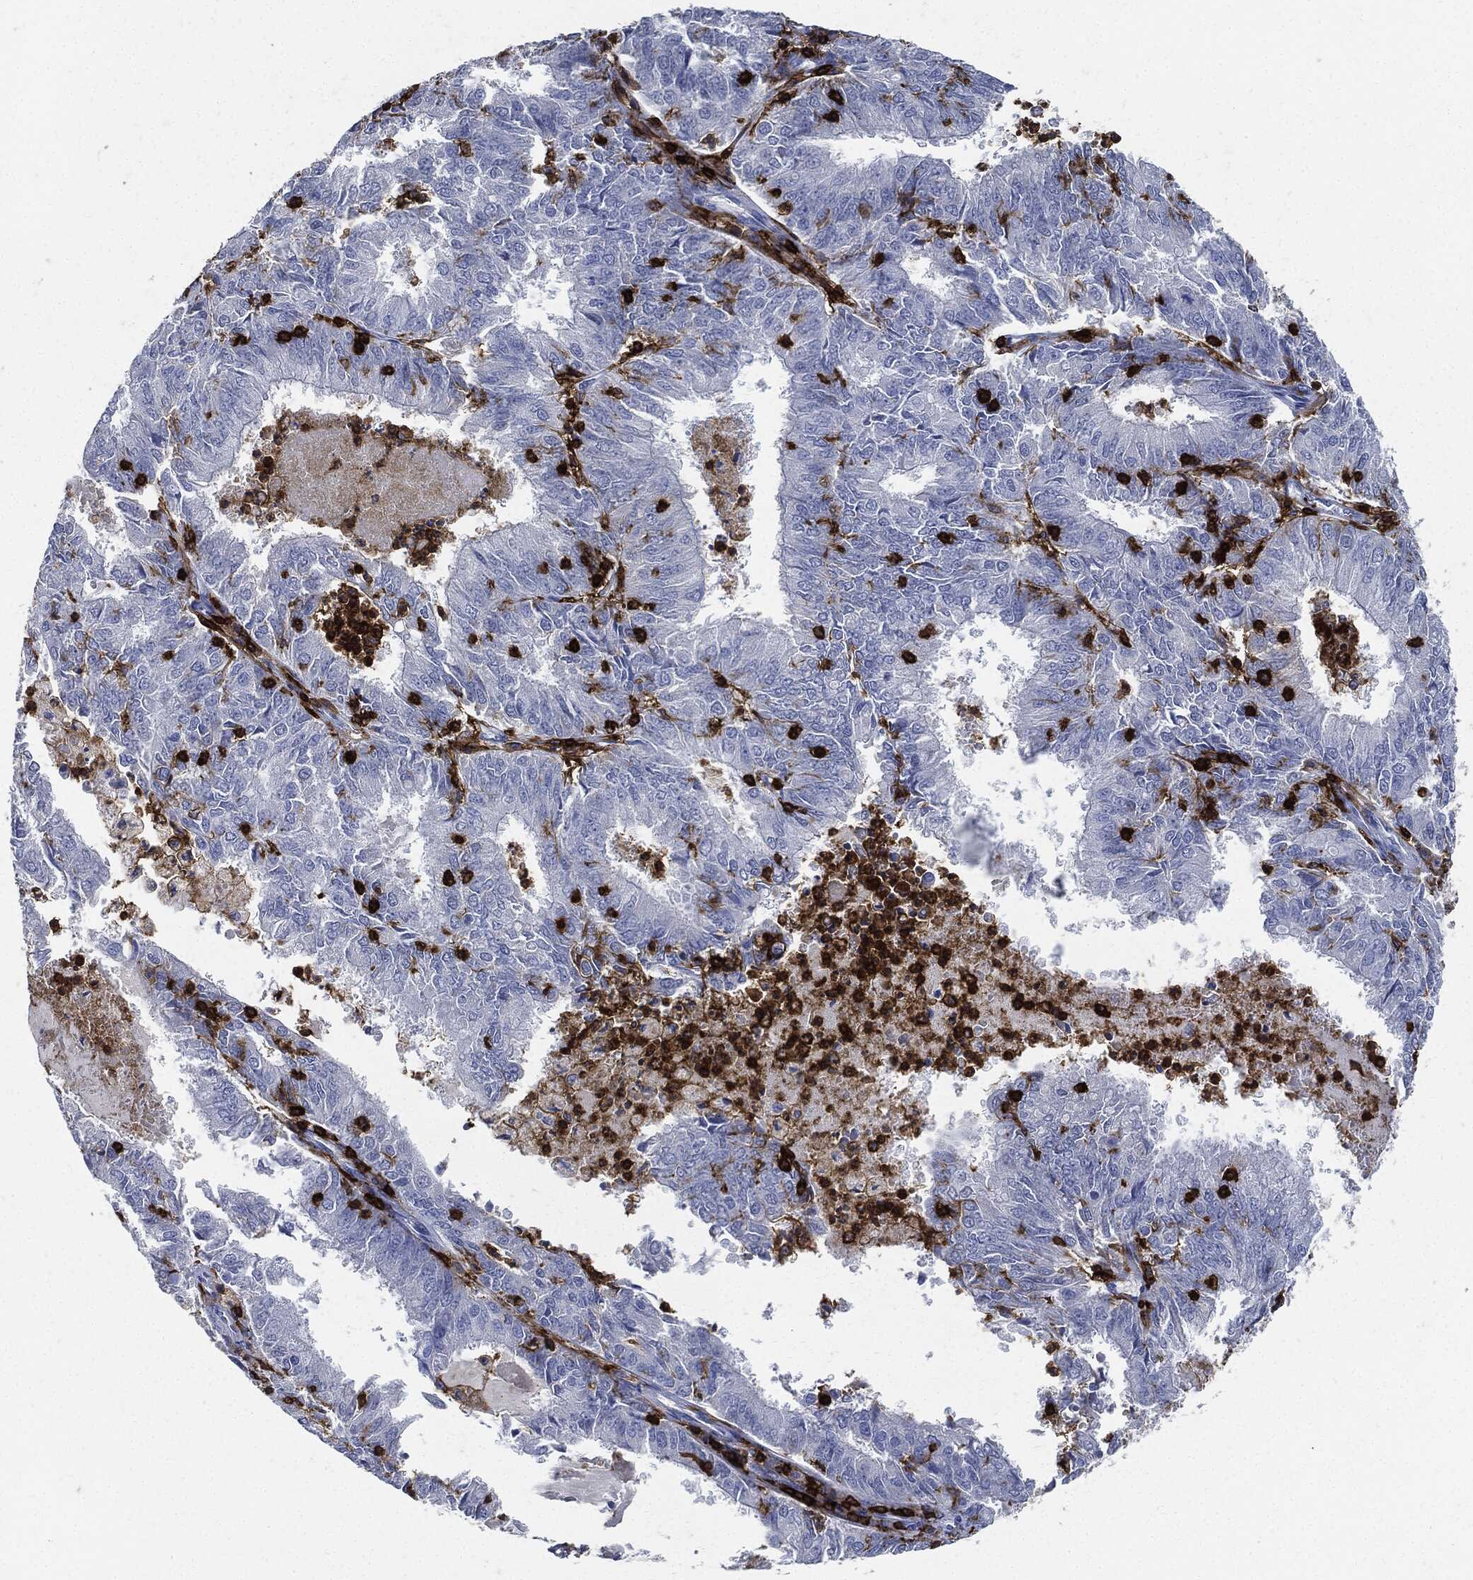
{"staining": {"intensity": "negative", "quantity": "none", "location": "none"}, "tissue": "endometrial cancer", "cell_type": "Tumor cells", "image_type": "cancer", "snomed": [{"axis": "morphology", "description": "Adenocarcinoma, NOS"}, {"axis": "topography", "description": "Endometrium"}], "caption": "High magnification brightfield microscopy of endometrial adenocarcinoma stained with DAB (brown) and counterstained with hematoxylin (blue): tumor cells show no significant positivity.", "gene": "PTPRC", "patient": {"sex": "female", "age": 57}}